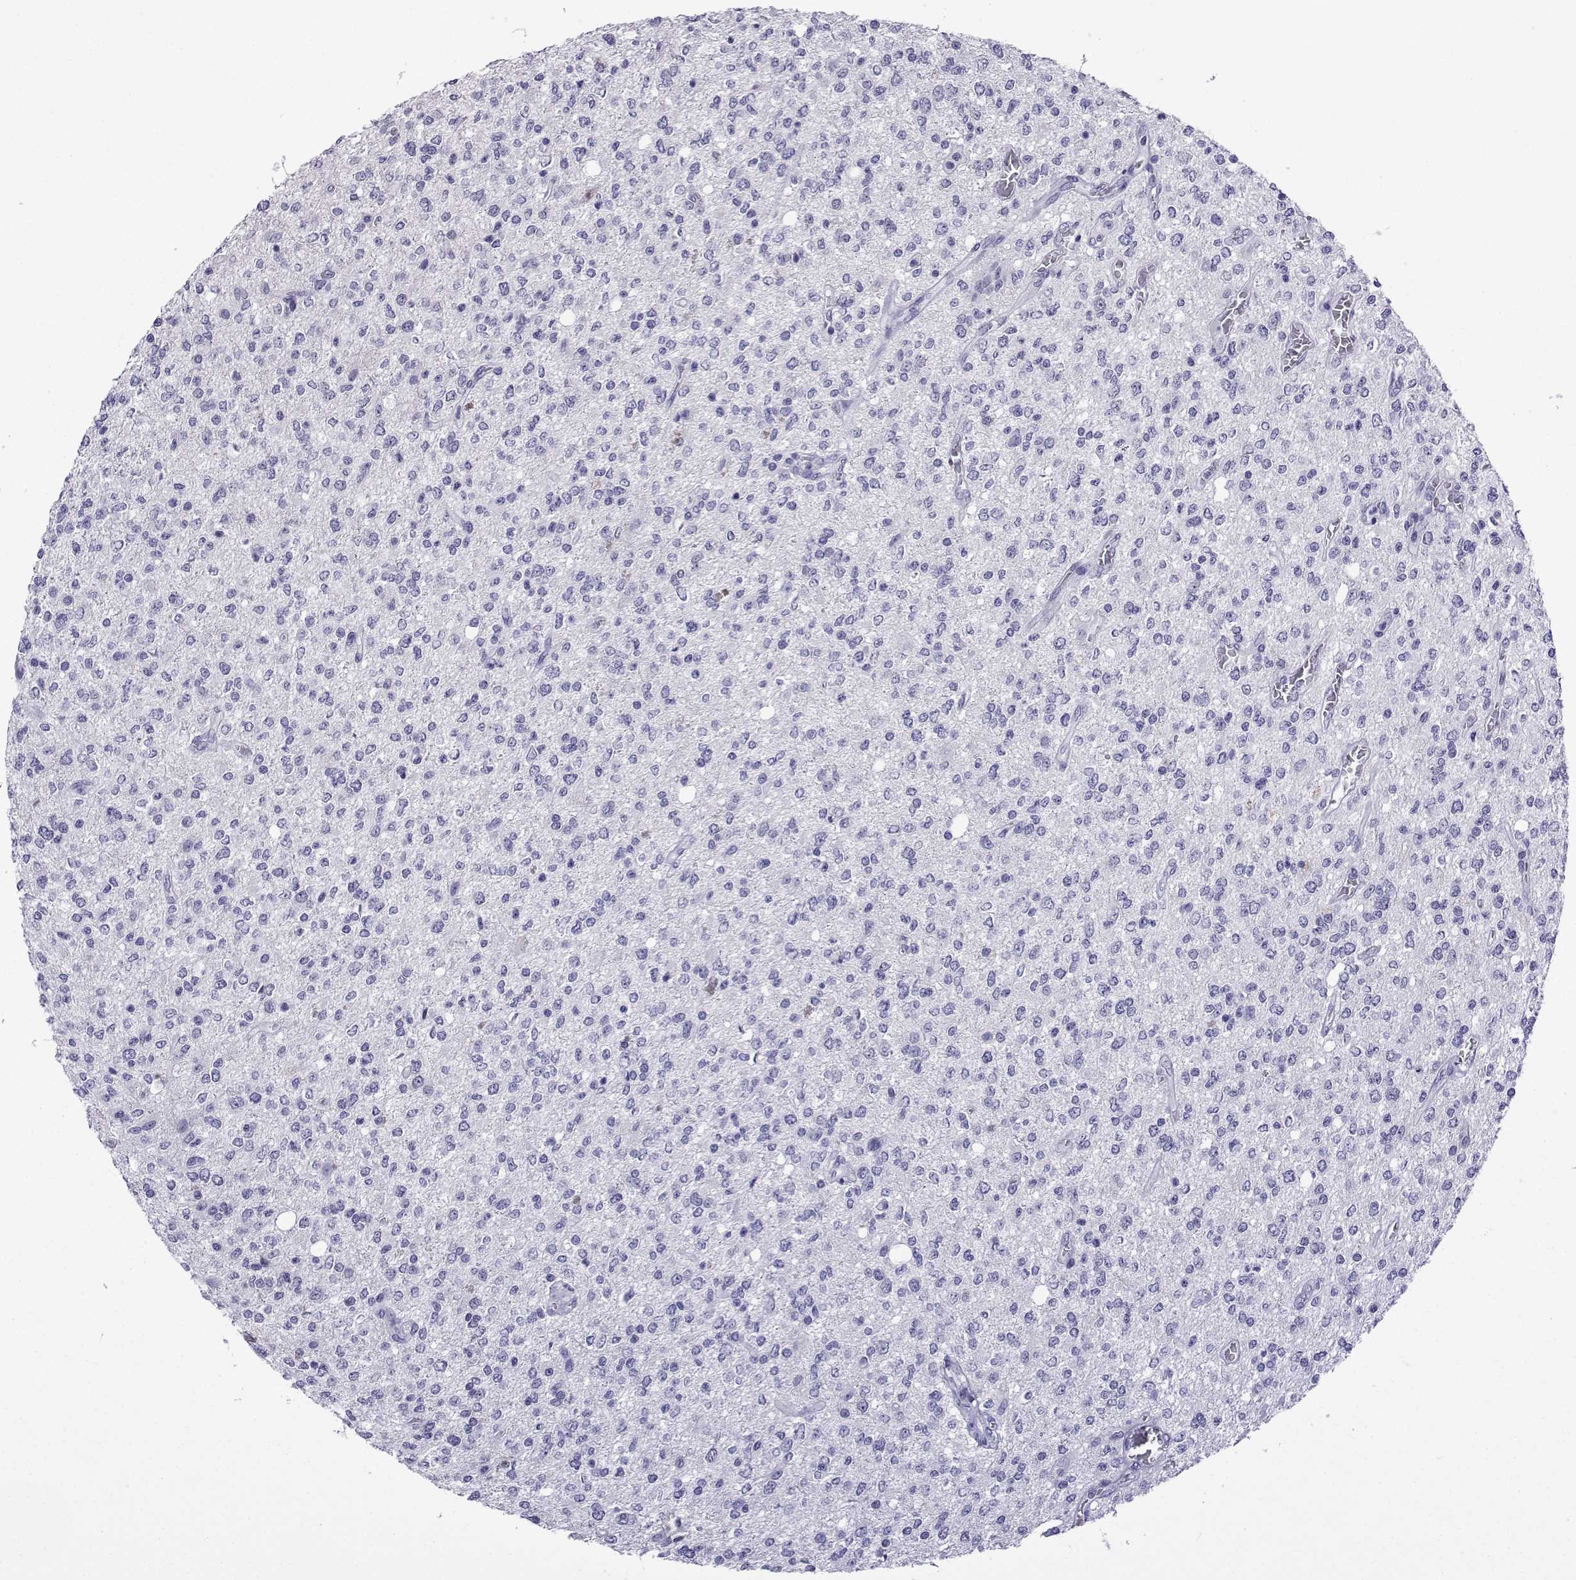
{"staining": {"intensity": "negative", "quantity": "none", "location": "none"}, "tissue": "glioma", "cell_type": "Tumor cells", "image_type": "cancer", "snomed": [{"axis": "morphology", "description": "Glioma, malignant, Low grade"}, {"axis": "topography", "description": "Brain"}], "caption": "Immunohistochemistry (IHC) photomicrograph of human malignant low-grade glioma stained for a protein (brown), which shows no expression in tumor cells.", "gene": "ACTL7A", "patient": {"sex": "male", "age": 67}}